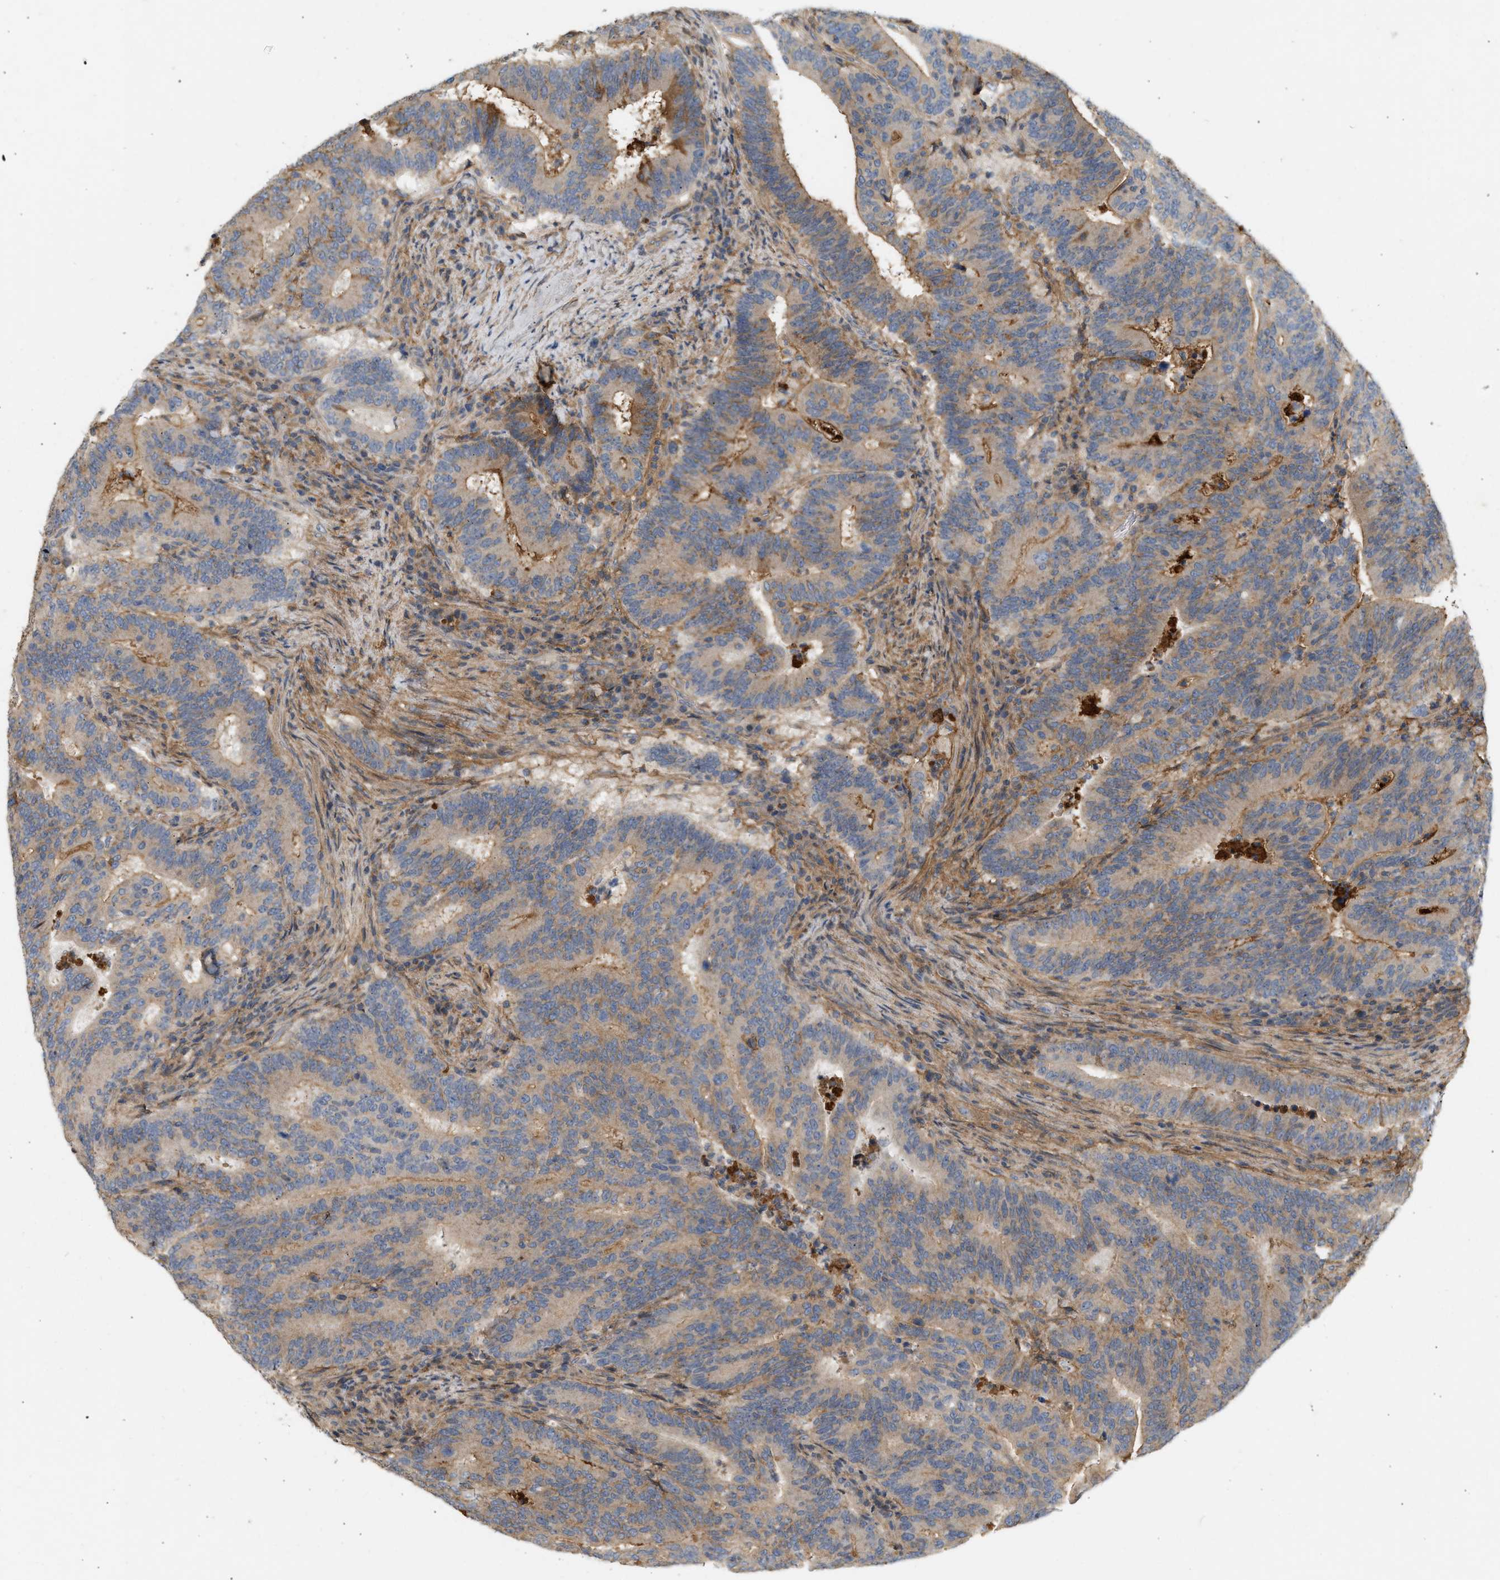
{"staining": {"intensity": "moderate", "quantity": ">75%", "location": "cytoplasmic/membranous"}, "tissue": "colorectal cancer", "cell_type": "Tumor cells", "image_type": "cancer", "snomed": [{"axis": "morphology", "description": "Adenocarcinoma, NOS"}, {"axis": "topography", "description": "Colon"}], "caption": "Human colorectal cancer (adenocarcinoma) stained with a protein marker demonstrates moderate staining in tumor cells.", "gene": "F8", "patient": {"sex": "female", "age": 66}}